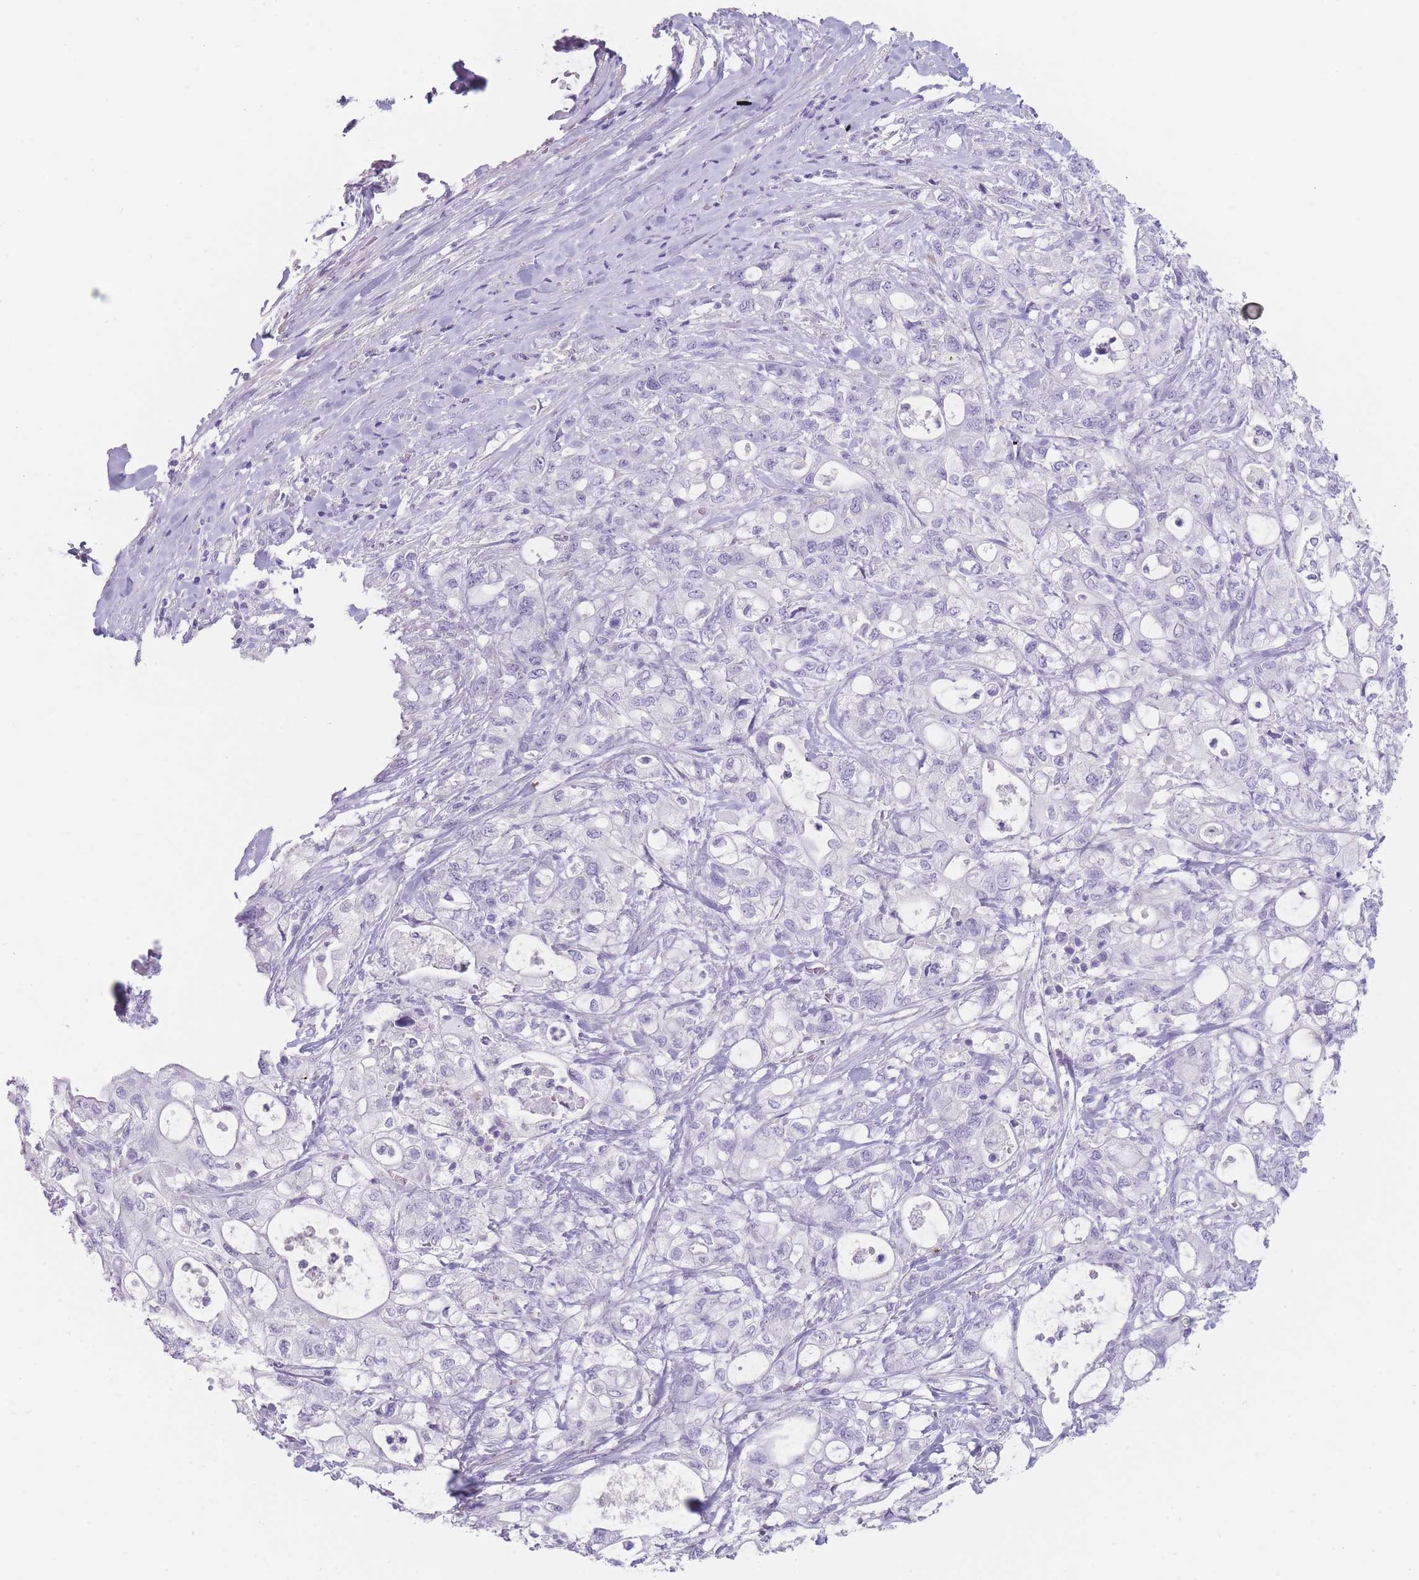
{"staining": {"intensity": "negative", "quantity": "none", "location": "none"}, "tissue": "pancreatic cancer", "cell_type": "Tumor cells", "image_type": "cancer", "snomed": [{"axis": "morphology", "description": "Adenocarcinoma, NOS"}, {"axis": "topography", "description": "Pancreas"}], "caption": "Immunohistochemical staining of adenocarcinoma (pancreatic) shows no significant positivity in tumor cells.", "gene": "GPR12", "patient": {"sex": "male", "age": 79}}